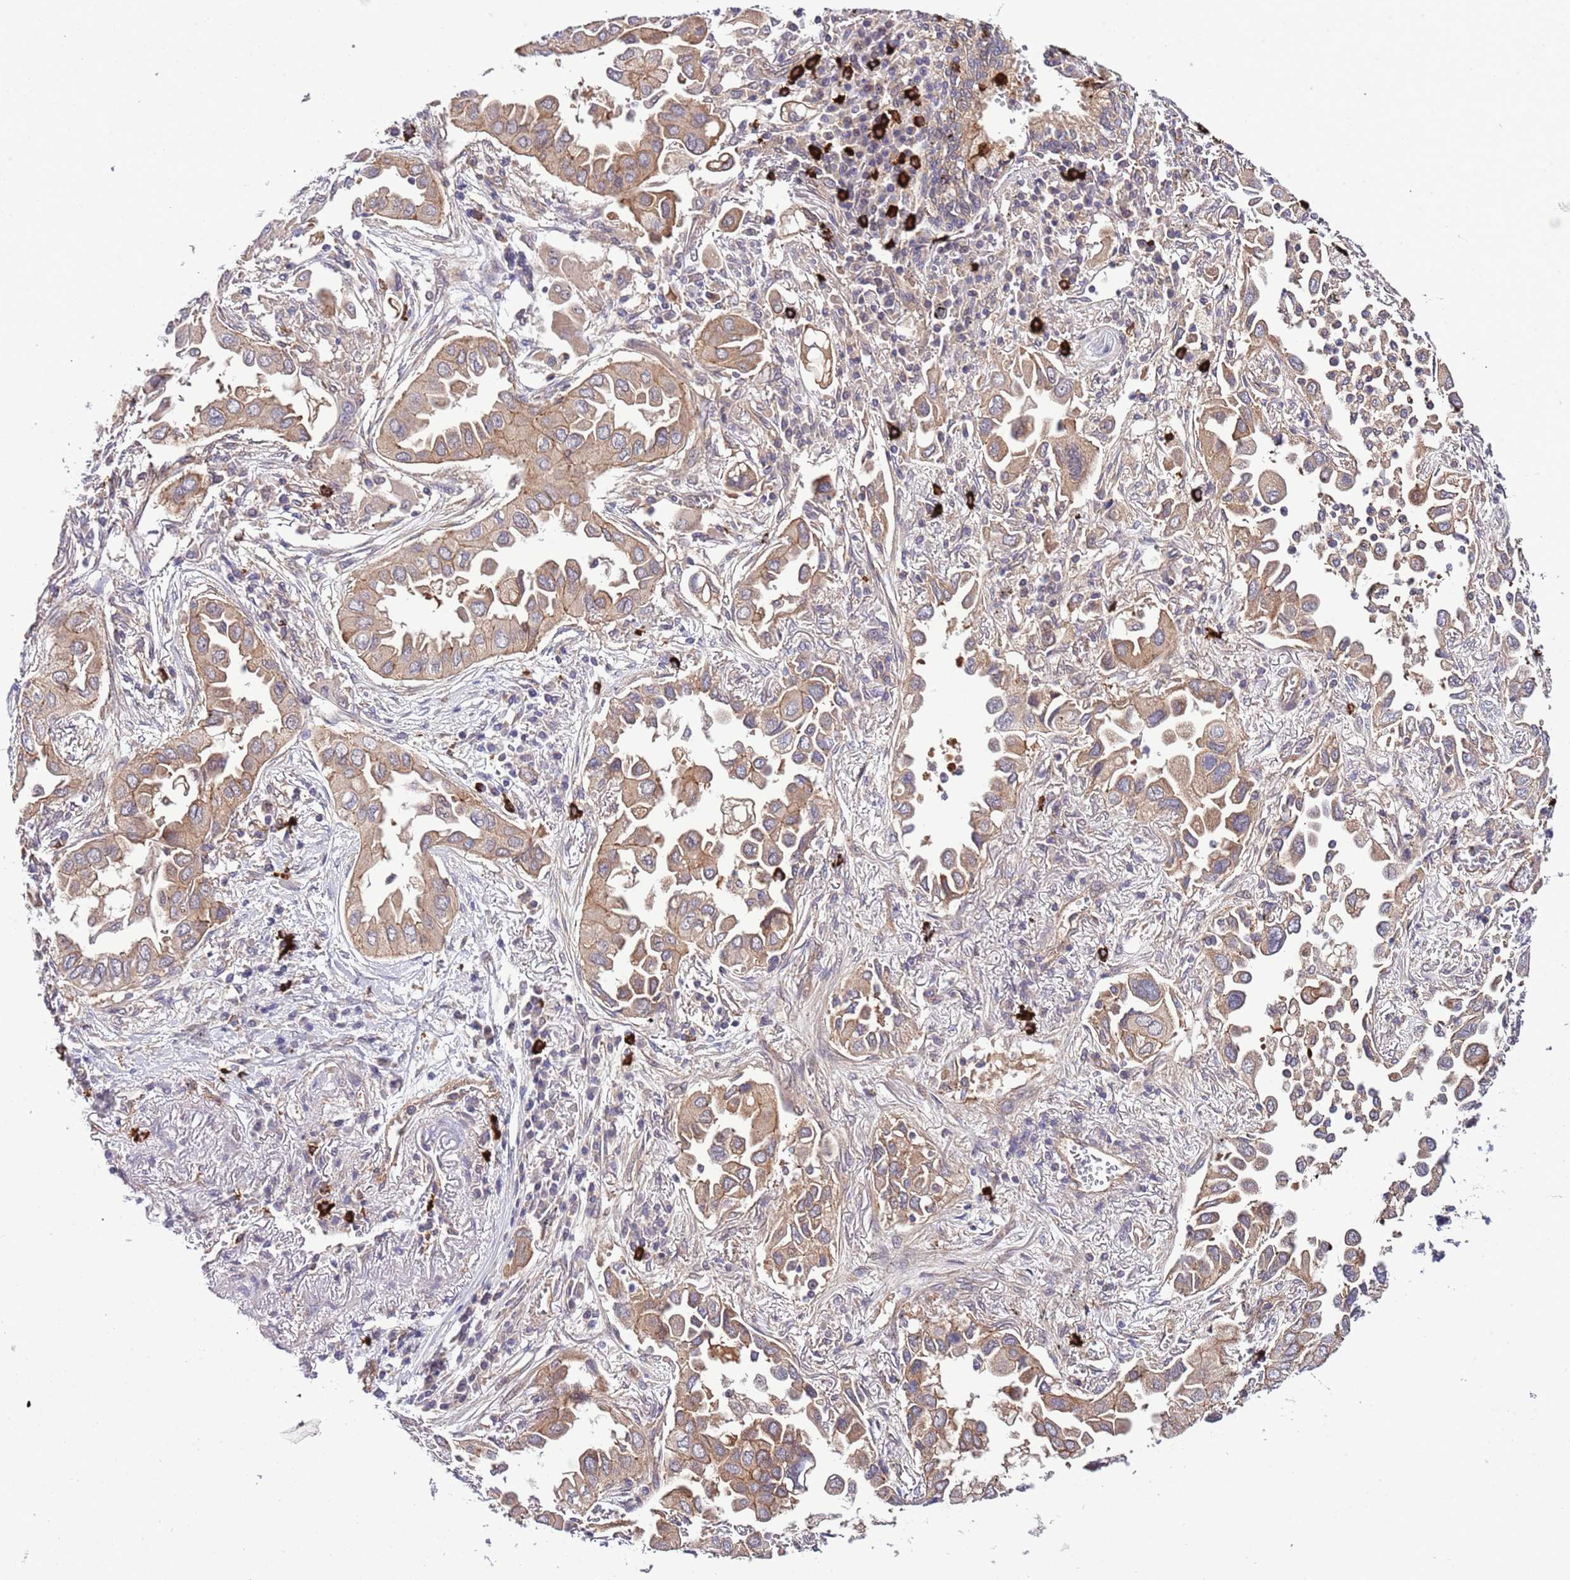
{"staining": {"intensity": "moderate", "quantity": "25%-75%", "location": "cytoplasmic/membranous"}, "tissue": "lung cancer", "cell_type": "Tumor cells", "image_type": "cancer", "snomed": [{"axis": "morphology", "description": "Adenocarcinoma, NOS"}, {"axis": "topography", "description": "Lung"}], "caption": "This micrograph reveals lung cancer stained with immunohistochemistry (IHC) to label a protein in brown. The cytoplasmic/membranous of tumor cells show moderate positivity for the protein. Nuclei are counter-stained blue.", "gene": "DONSON", "patient": {"sex": "female", "age": 76}}